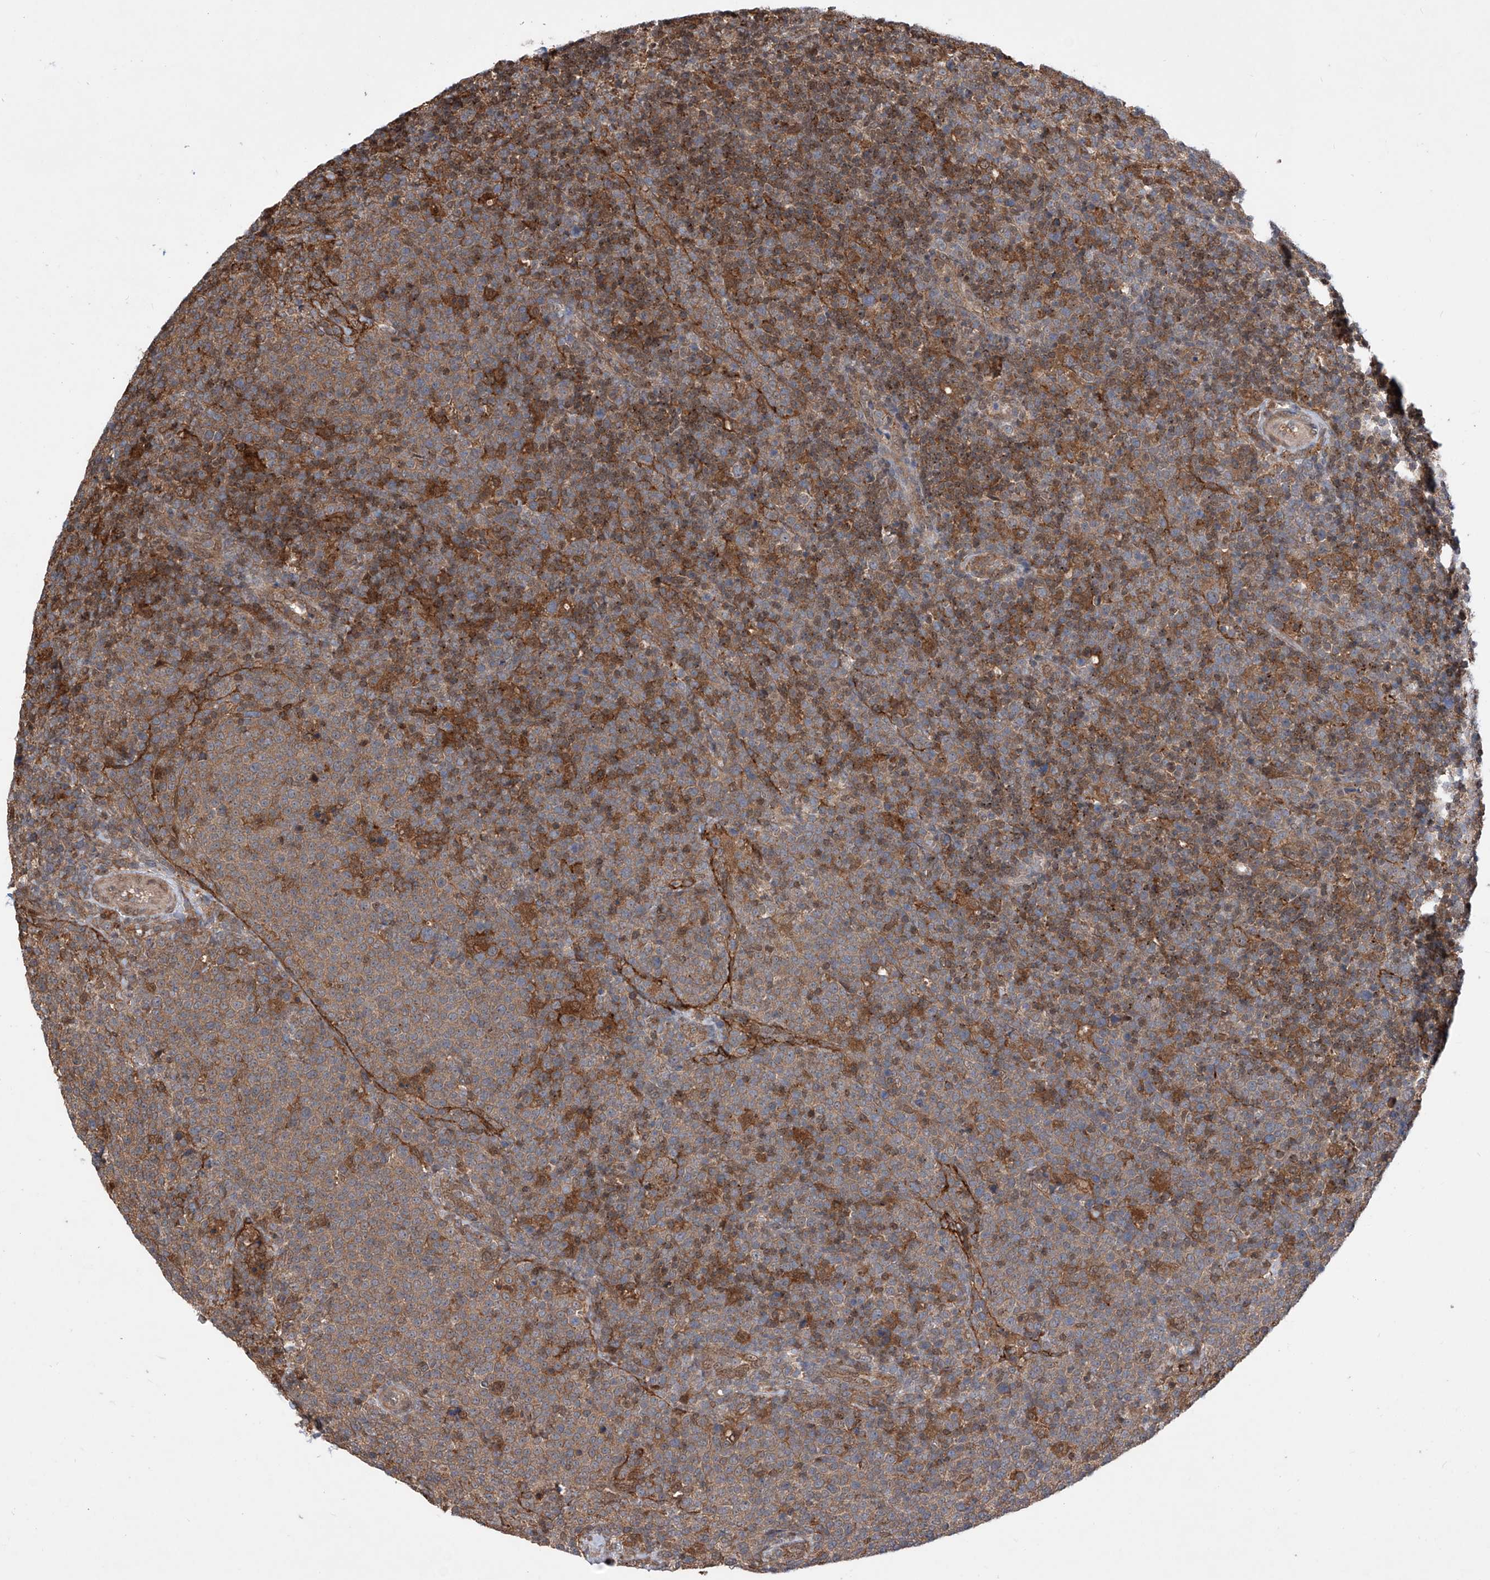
{"staining": {"intensity": "moderate", "quantity": "25%-75%", "location": "cytoplasmic/membranous,nuclear"}, "tissue": "lymphoma", "cell_type": "Tumor cells", "image_type": "cancer", "snomed": [{"axis": "morphology", "description": "Malignant lymphoma, non-Hodgkin's type, High grade"}, {"axis": "topography", "description": "Lymph node"}], "caption": "IHC (DAB (3,3'-diaminobenzidine)) staining of high-grade malignant lymphoma, non-Hodgkin's type demonstrates moderate cytoplasmic/membranous and nuclear protein expression in about 25%-75% of tumor cells.", "gene": "HOXC8", "patient": {"sex": "male", "age": 61}}